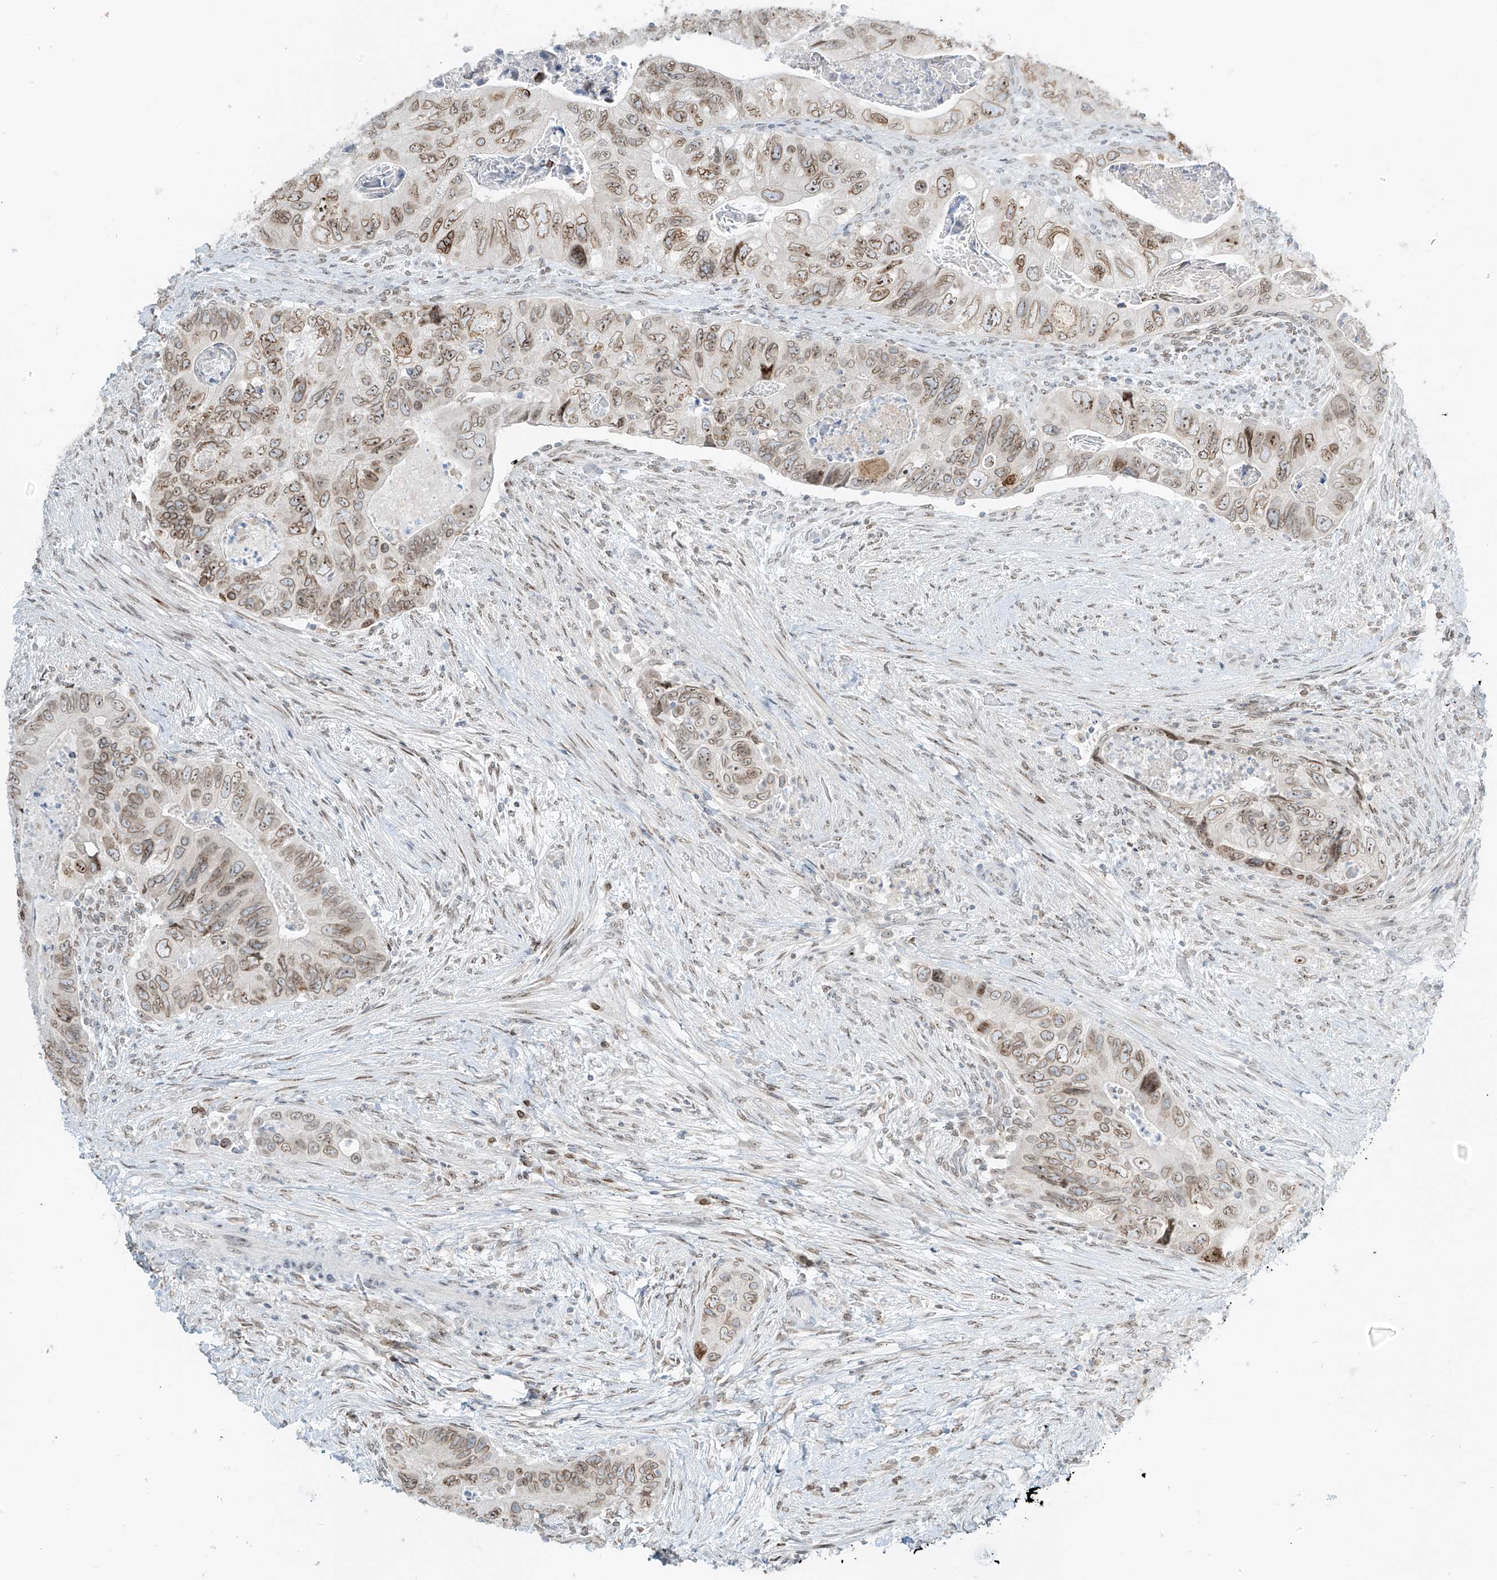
{"staining": {"intensity": "moderate", "quantity": ">75%", "location": "cytoplasmic/membranous,nuclear"}, "tissue": "colorectal cancer", "cell_type": "Tumor cells", "image_type": "cancer", "snomed": [{"axis": "morphology", "description": "Adenocarcinoma, NOS"}, {"axis": "topography", "description": "Rectum"}], "caption": "This is a histology image of IHC staining of colorectal adenocarcinoma, which shows moderate positivity in the cytoplasmic/membranous and nuclear of tumor cells.", "gene": "SAMD15", "patient": {"sex": "male", "age": 63}}